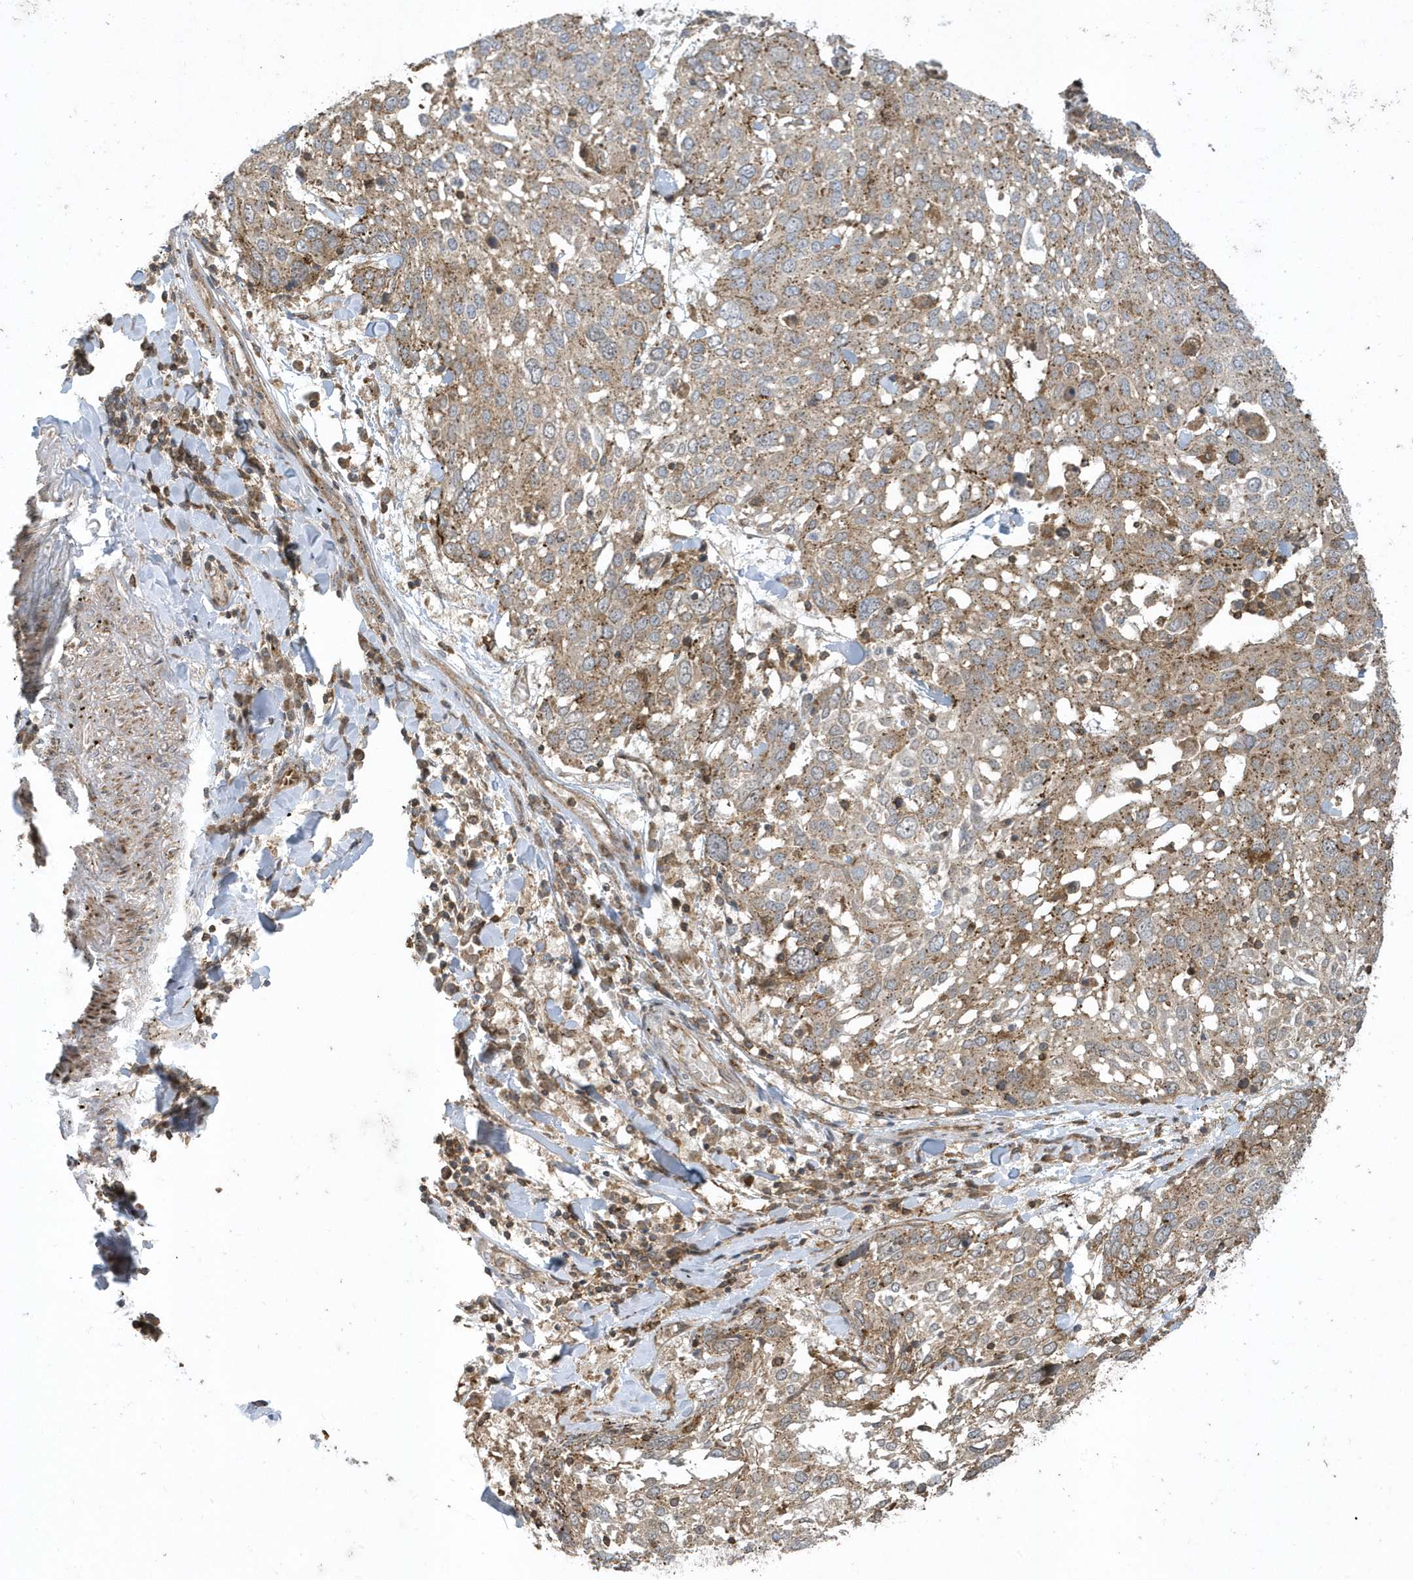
{"staining": {"intensity": "moderate", "quantity": ">75%", "location": "cytoplasmic/membranous"}, "tissue": "lung cancer", "cell_type": "Tumor cells", "image_type": "cancer", "snomed": [{"axis": "morphology", "description": "Squamous cell carcinoma, NOS"}, {"axis": "topography", "description": "Lung"}], "caption": "DAB (3,3'-diaminobenzidine) immunohistochemical staining of human lung cancer demonstrates moderate cytoplasmic/membranous protein positivity in about >75% of tumor cells. The protein of interest is stained brown, and the nuclei are stained in blue (DAB IHC with brightfield microscopy, high magnification).", "gene": "STAMBP", "patient": {"sex": "male", "age": 65}}